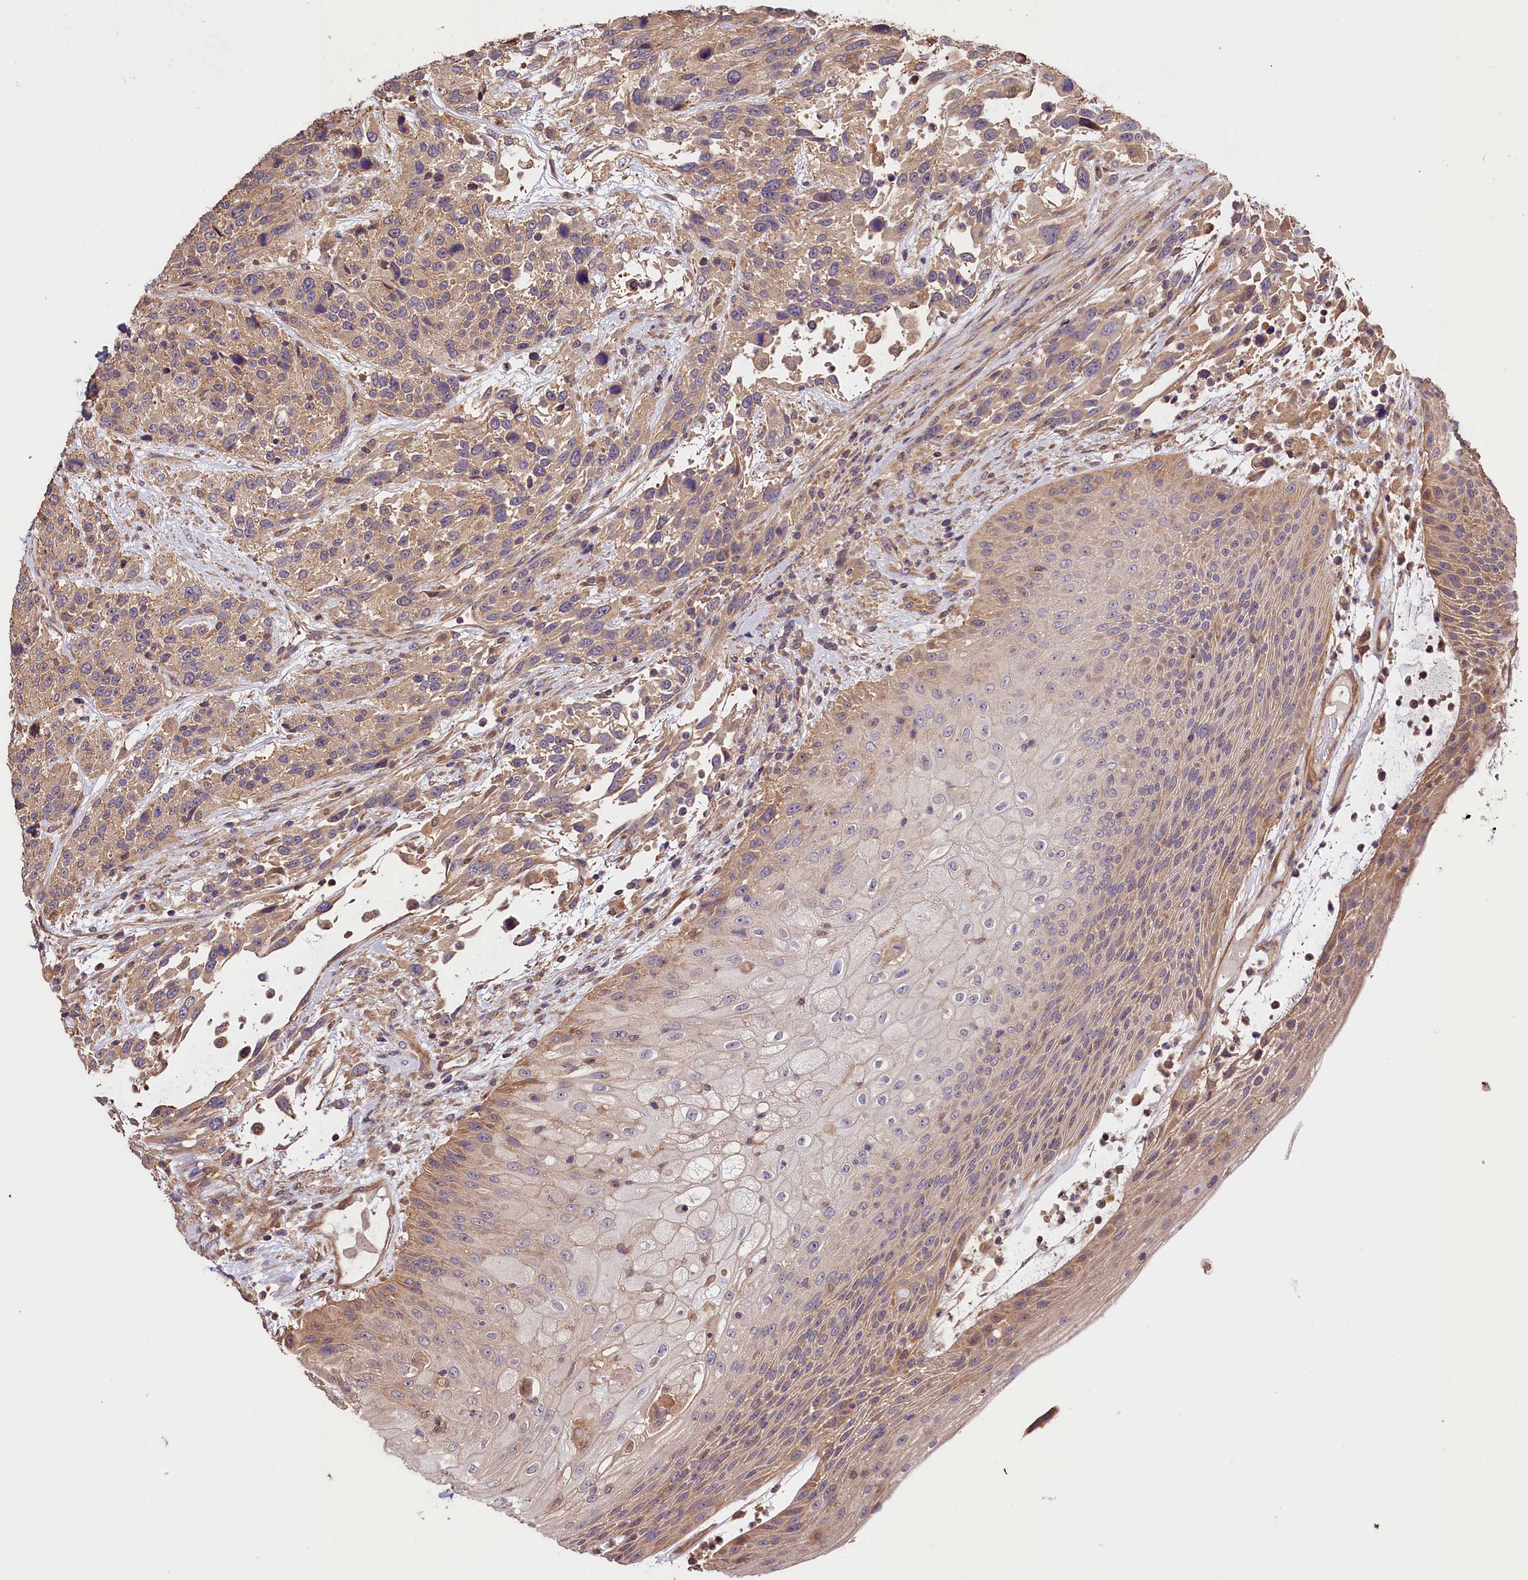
{"staining": {"intensity": "weak", "quantity": ">75%", "location": "cytoplasmic/membranous"}, "tissue": "urothelial cancer", "cell_type": "Tumor cells", "image_type": "cancer", "snomed": [{"axis": "morphology", "description": "Urothelial carcinoma, High grade"}, {"axis": "topography", "description": "Urinary bladder"}], "caption": "Immunohistochemistry (IHC) (DAB) staining of human urothelial cancer exhibits weak cytoplasmic/membranous protein staining in approximately >75% of tumor cells.", "gene": "CES3", "patient": {"sex": "female", "age": 70}}